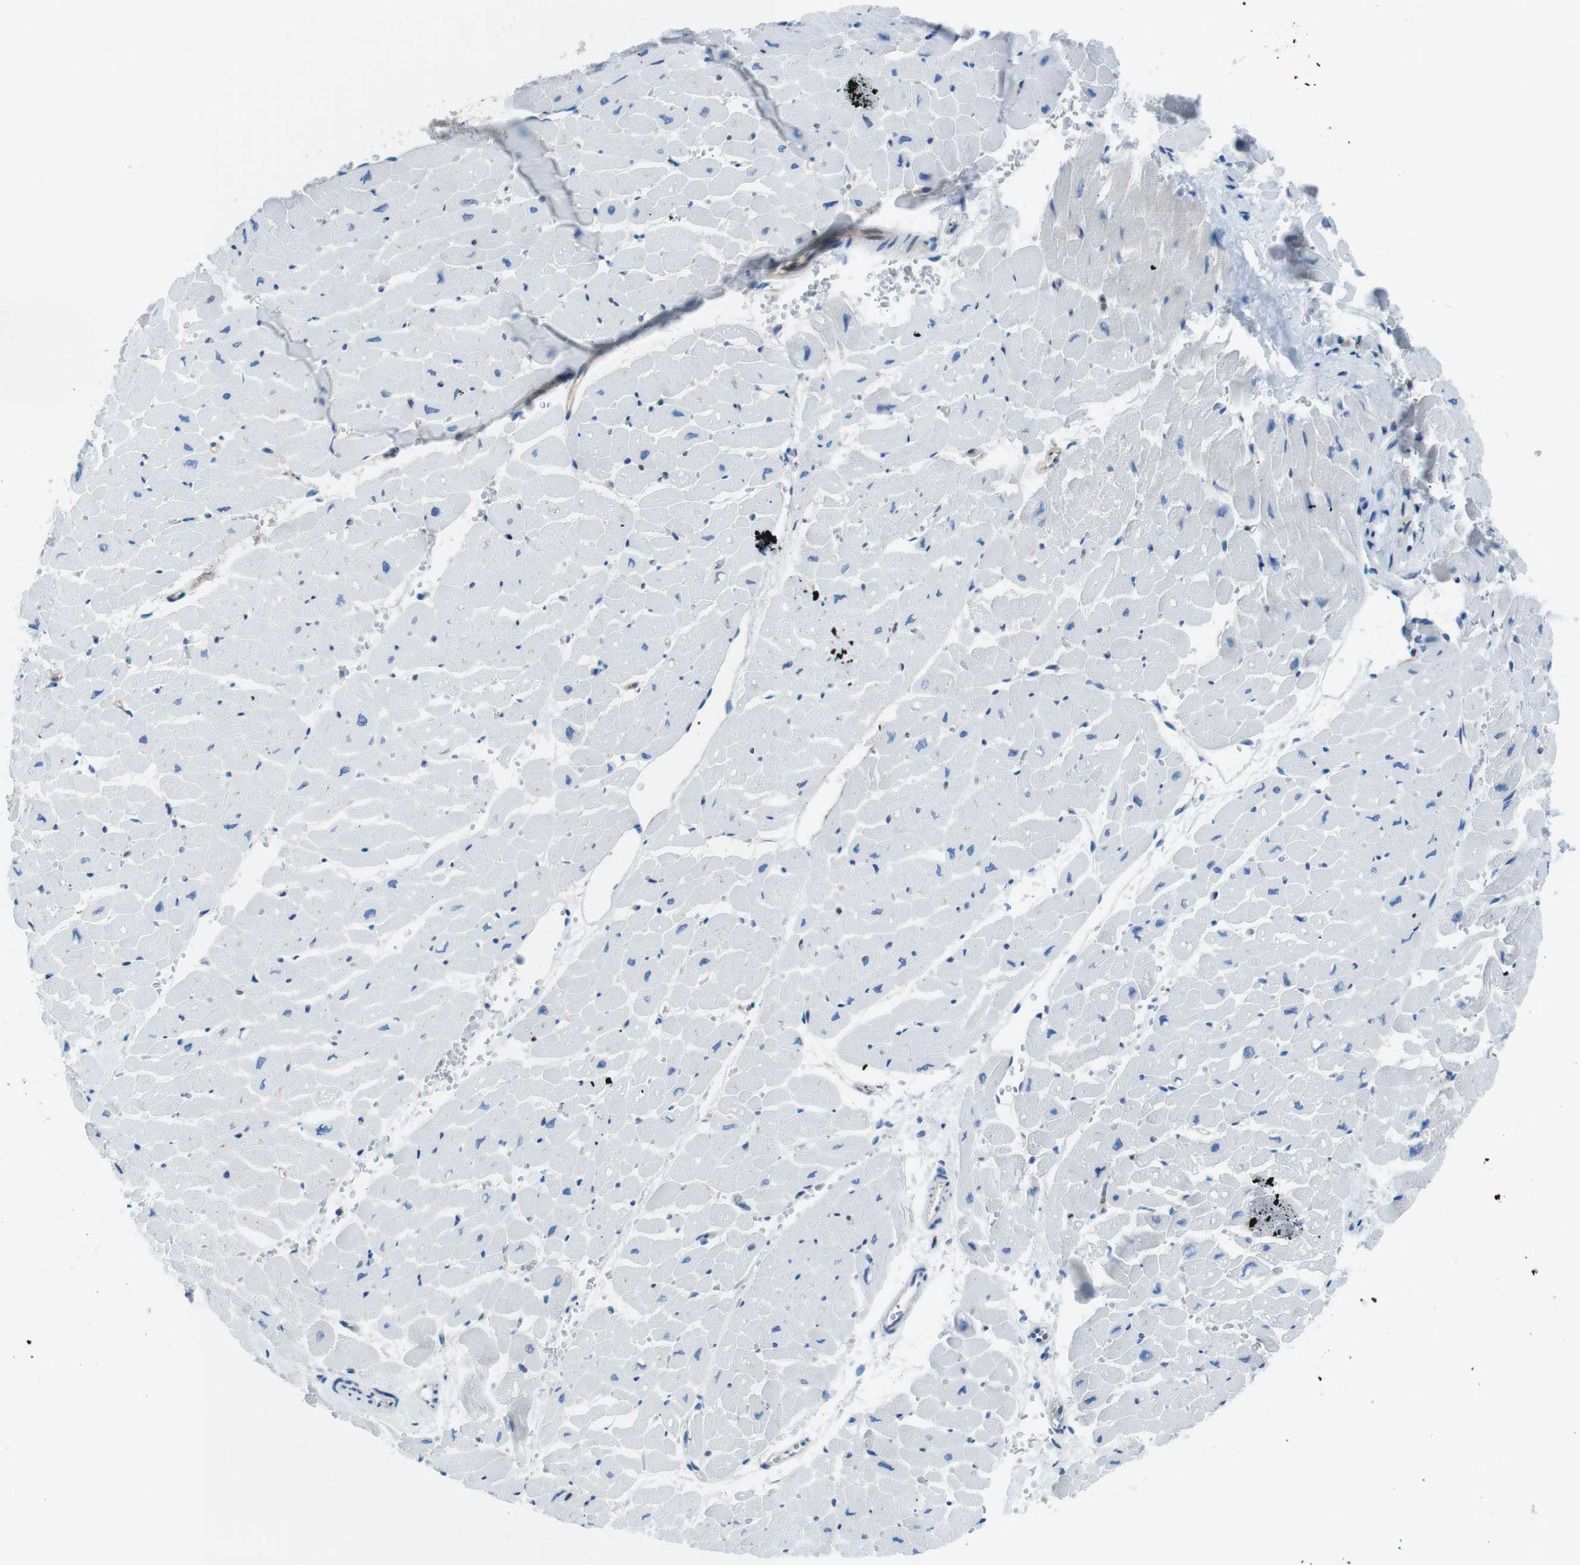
{"staining": {"intensity": "negative", "quantity": "none", "location": "none"}, "tissue": "heart muscle", "cell_type": "Cardiomyocytes", "image_type": "normal", "snomed": [{"axis": "morphology", "description": "Normal tissue, NOS"}, {"axis": "topography", "description": "Heart"}], "caption": "The image displays no significant staining in cardiomyocytes of heart muscle. (DAB (3,3'-diaminobenzidine) immunohistochemistry (IHC) with hematoxylin counter stain).", "gene": "TES", "patient": {"sex": "male", "age": 45}}